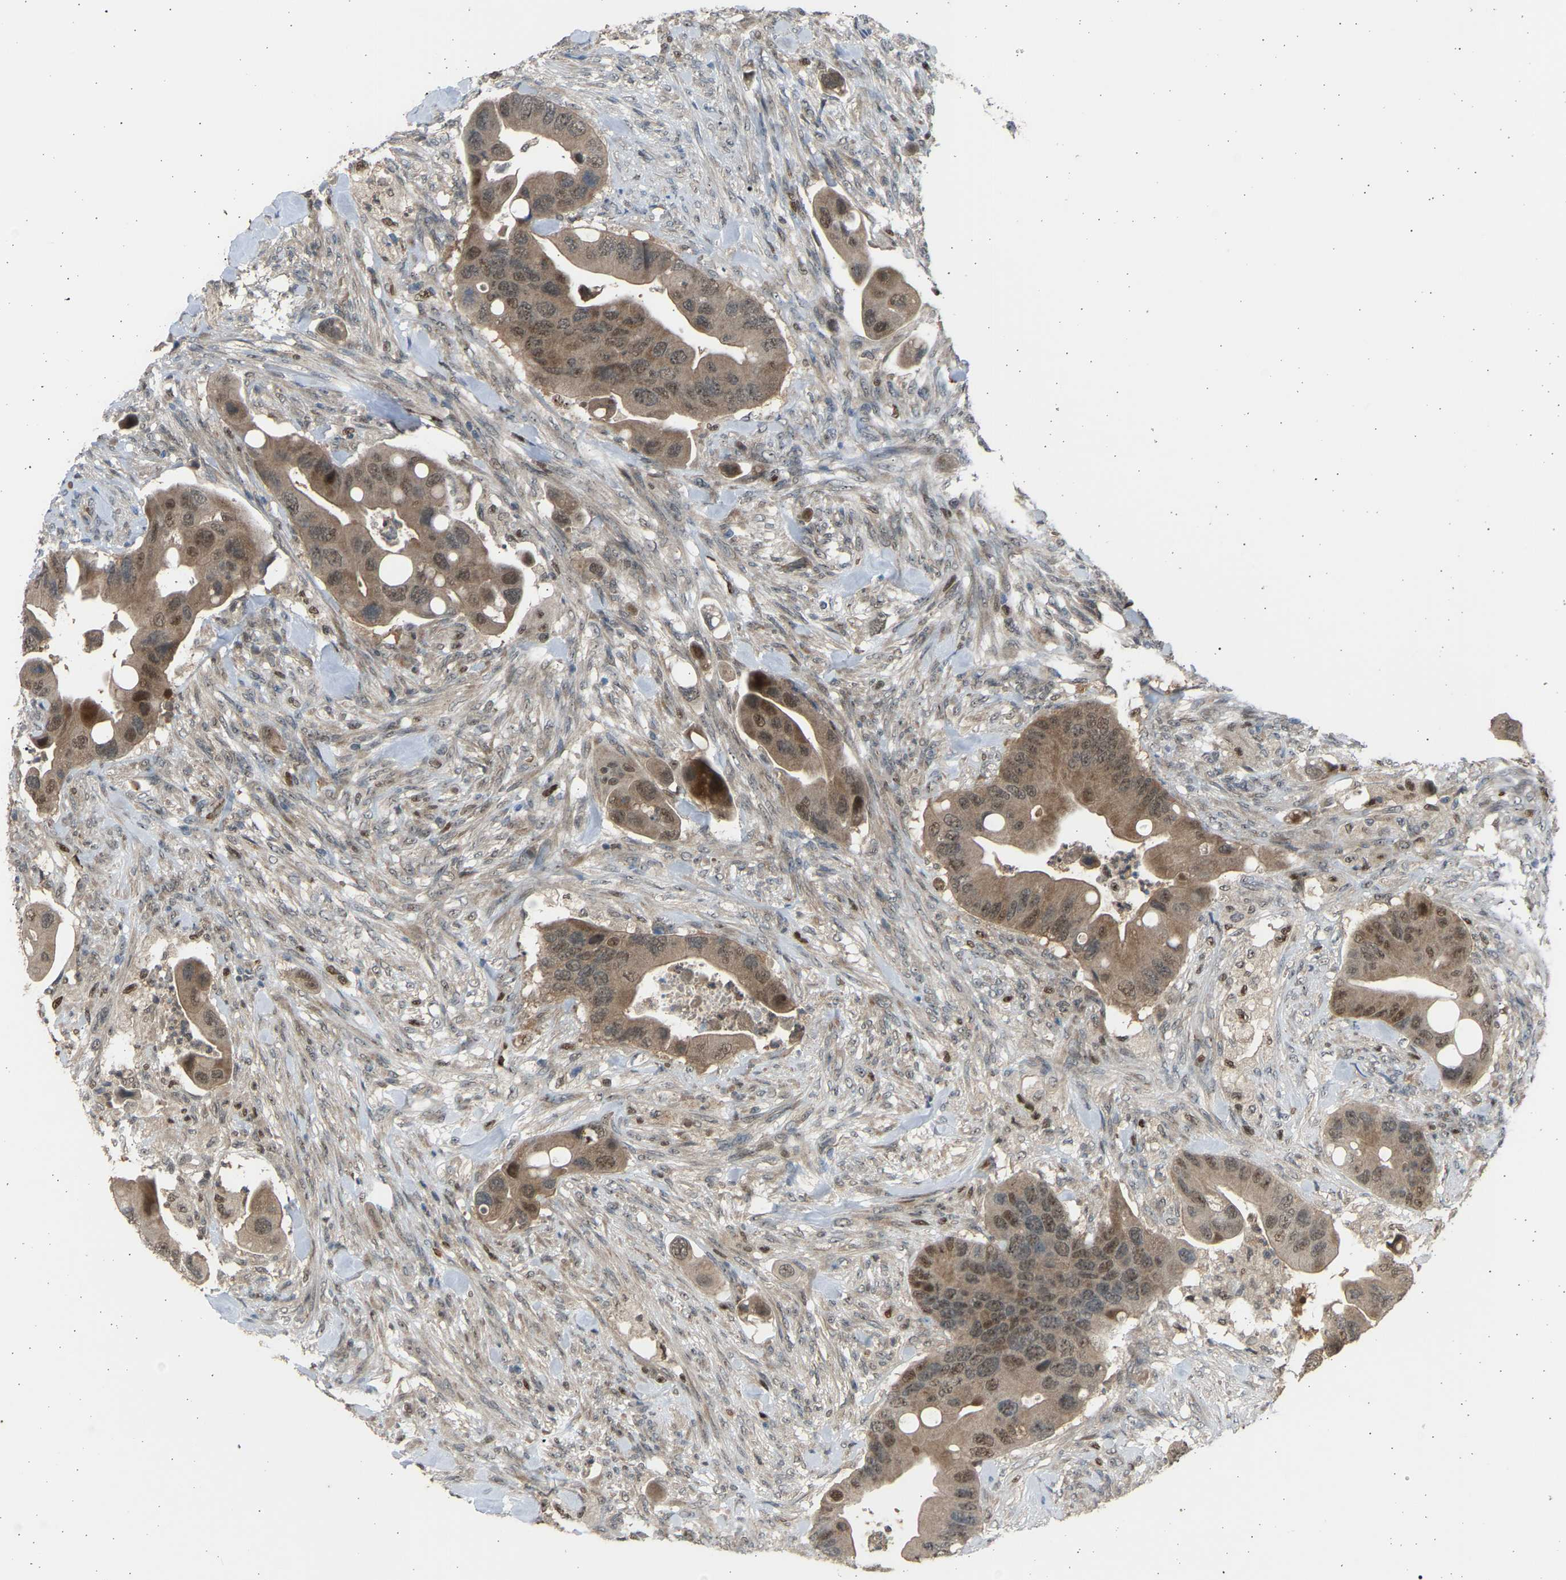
{"staining": {"intensity": "moderate", "quantity": ">75%", "location": "cytoplasmic/membranous,nuclear"}, "tissue": "colorectal cancer", "cell_type": "Tumor cells", "image_type": "cancer", "snomed": [{"axis": "morphology", "description": "Adenocarcinoma, NOS"}, {"axis": "topography", "description": "Rectum"}], "caption": "Human adenocarcinoma (colorectal) stained with a protein marker demonstrates moderate staining in tumor cells.", "gene": "BIRC2", "patient": {"sex": "female", "age": 57}}